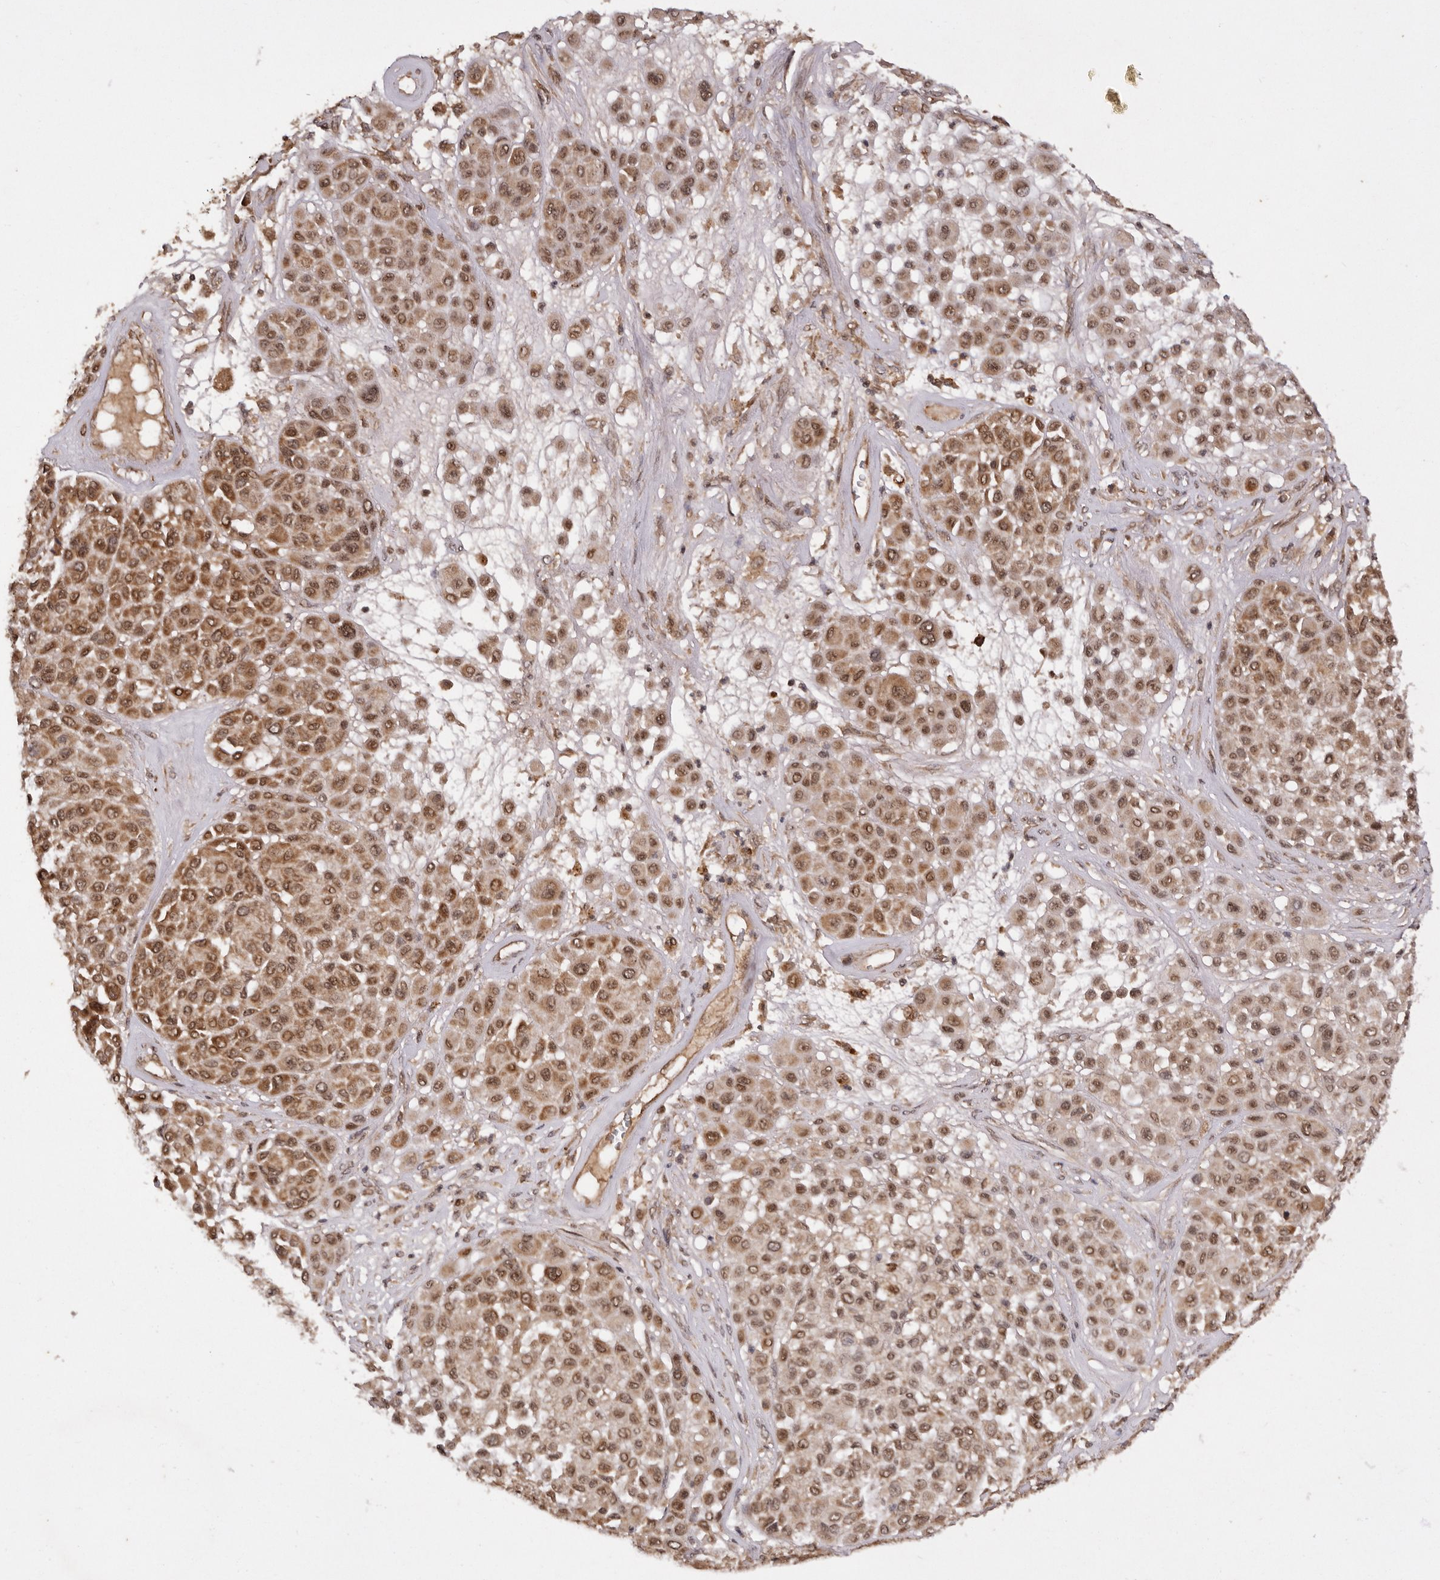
{"staining": {"intensity": "moderate", "quantity": ">75%", "location": "cytoplasmic/membranous,nuclear"}, "tissue": "melanoma", "cell_type": "Tumor cells", "image_type": "cancer", "snomed": [{"axis": "morphology", "description": "Malignant melanoma, Metastatic site"}, {"axis": "topography", "description": "Soft tissue"}], "caption": "IHC staining of melanoma, which exhibits medium levels of moderate cytoplasmic/membranous and nuclear positivity in approximately >75% of tumor cells indicating moderate cytoplasmic/membranous and nuclear protein expression. The staining was performed using DAB (brown) for protein detection and nuclei were counterstained in hematoxylin (blue).", "gene": "TARS2", "patient": {"sex": "male", "age": 41}}